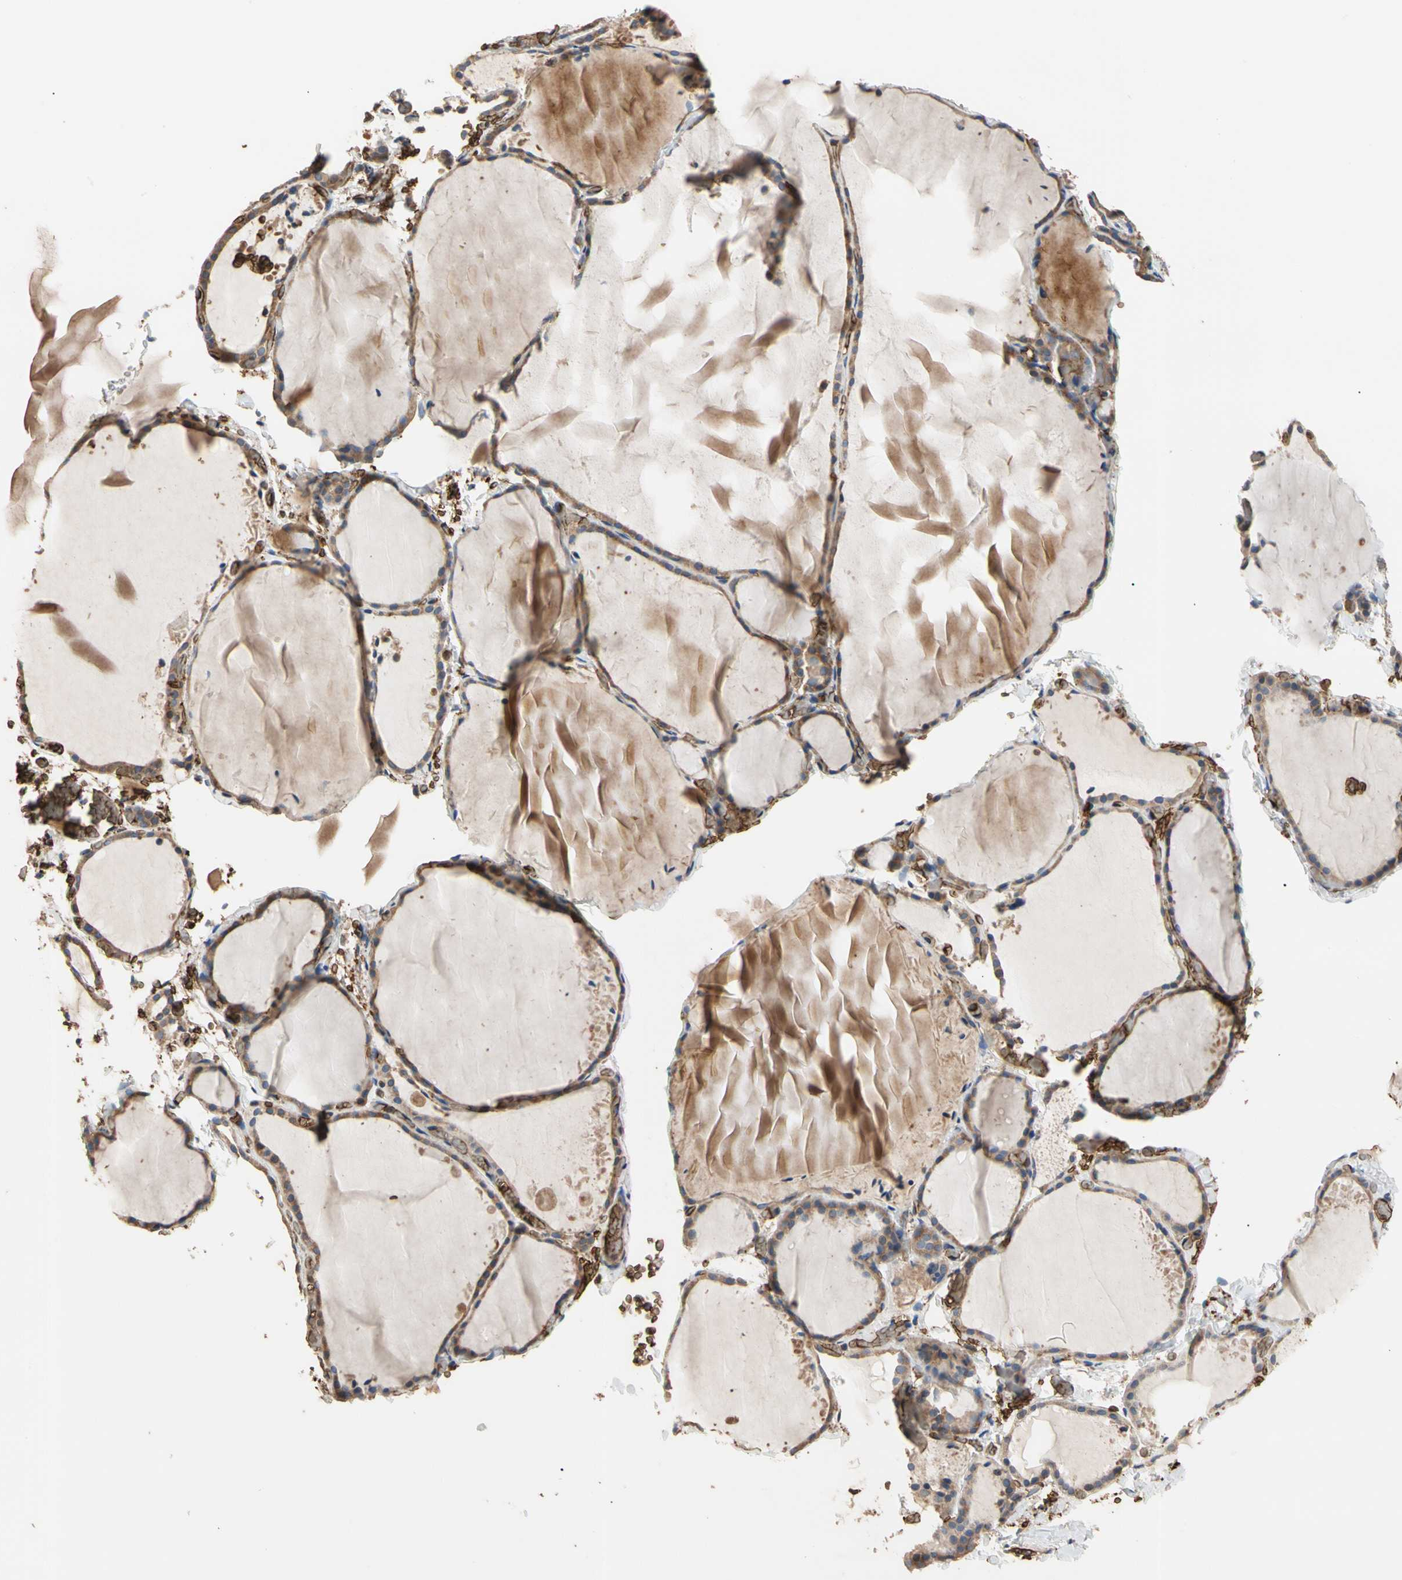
{"staining": {"intensity": "moderate", "quantity": ">75%", "location": "cytoplasmic/membranous"}, "tissue": "thyroid gland", "cell_type": "Glandular cells", "image_type": "normal", "snomed": [{"axis": "morphology", "description": "Normal tissue, NOS"}, {"axis": "topography", "description": "Thyroid gland"}], "caption": "Thyroid gland stained with DAB IHC demonstrates medium levels of moderate cytoplasmic/membranous positivity in about >75% of glandular cells.", "gene": "RIOK2", "patient": {"sex": "female", "age": 22}}